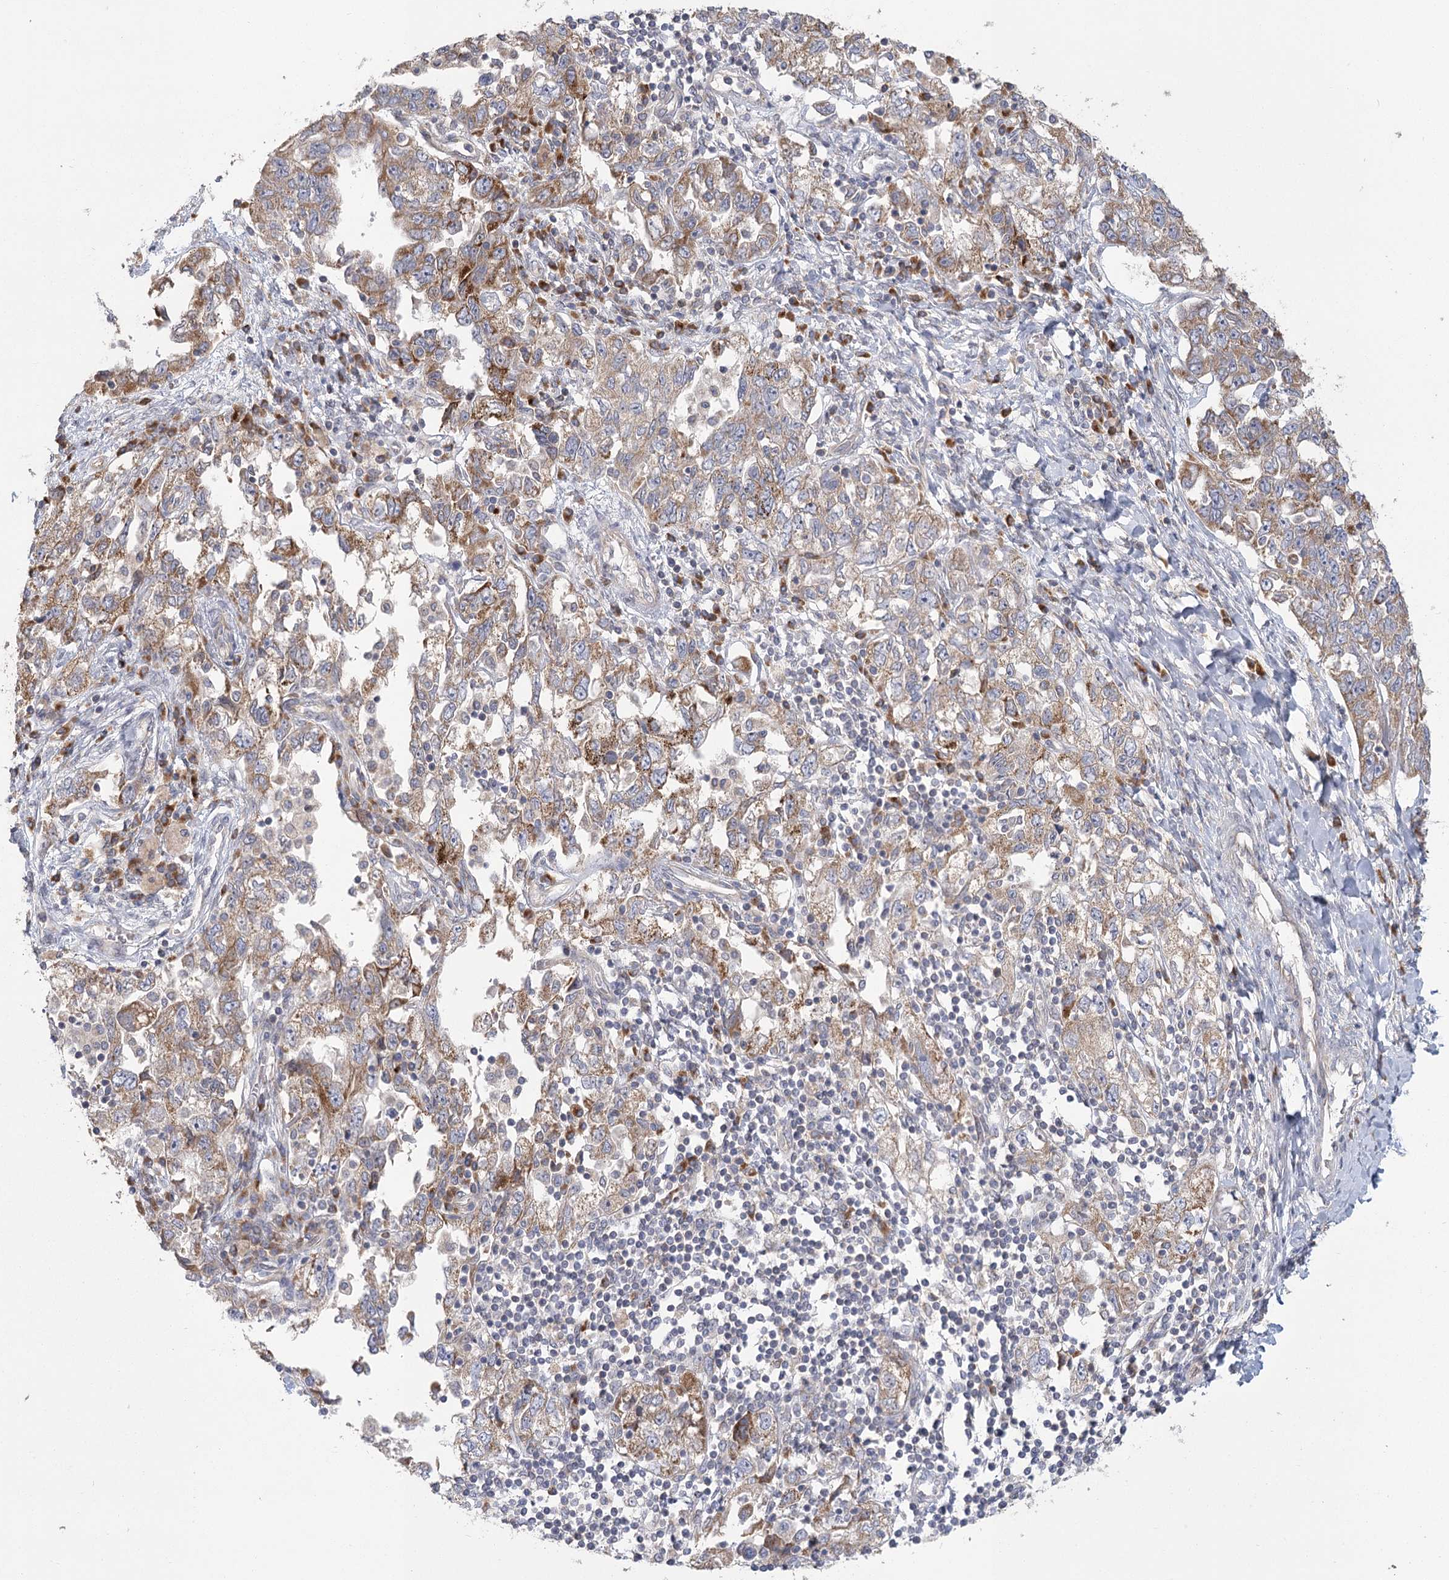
{"staining": {"intensity": "moderate", "quantity": "<25%", "location": "cytoplasmic/membranous"}, "tissue": "ovarian cancer", "cell_type": "Tumor cells", "image_type": "cancer", "snomed": [{"axis": "morphology", "description": "Carcinoma, NOS"}, {"axis": "morphology", "description": "Cystadenocarcinoma, serous, NOS"}, {"axis": "topography", "description": "Ovary"}], "caption": "About <25% of tumor cells in serous cystadenocarcinoma (ovarian) demonstrate moderate cytoplasmic/membranous protein expression as visualized by brown immunohistochemical staining.", "gene": "CNTLN", "patient": {"sex": "female", "age": 69}}